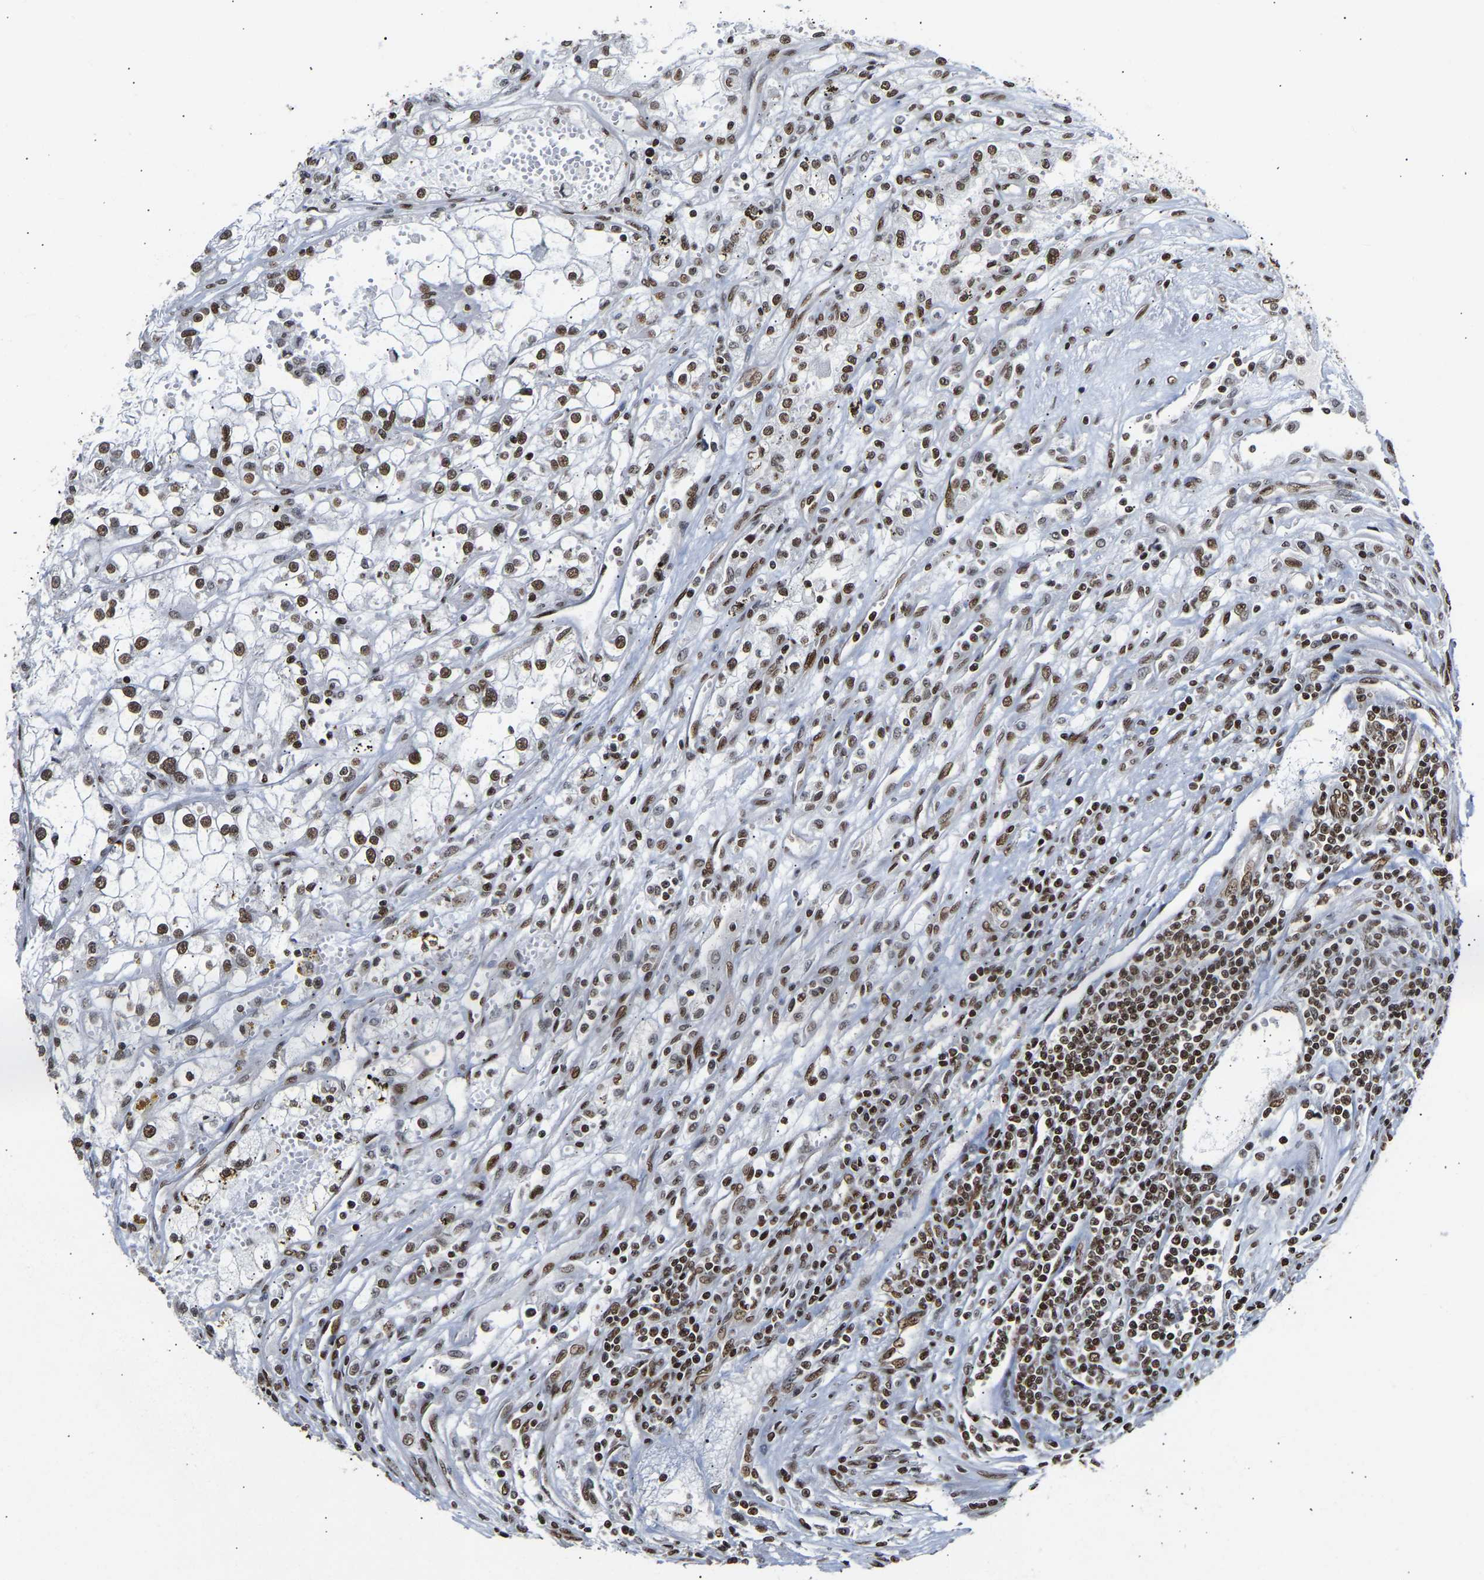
{"staining": {"intensity": "moderate", "quantity": ">75%", "location": "nuclear"}, "tissue": "renal cancer", "cell_type": "Tumor cells", "image_type": "cancer", "snomed": [{"axis": "morphology", "description": "Adenocarcinoma, NOS"}, {"axis": "topography", "description": "Kidney"}], "caption": "Brown immunohistochemical staining in human renal cancer (adenocarcinoma) displays moderate nuclear staining in approximately >75% of tumor cells.", "gene": "PSIP1", "patient": {"sex": "female", "age": 52}}